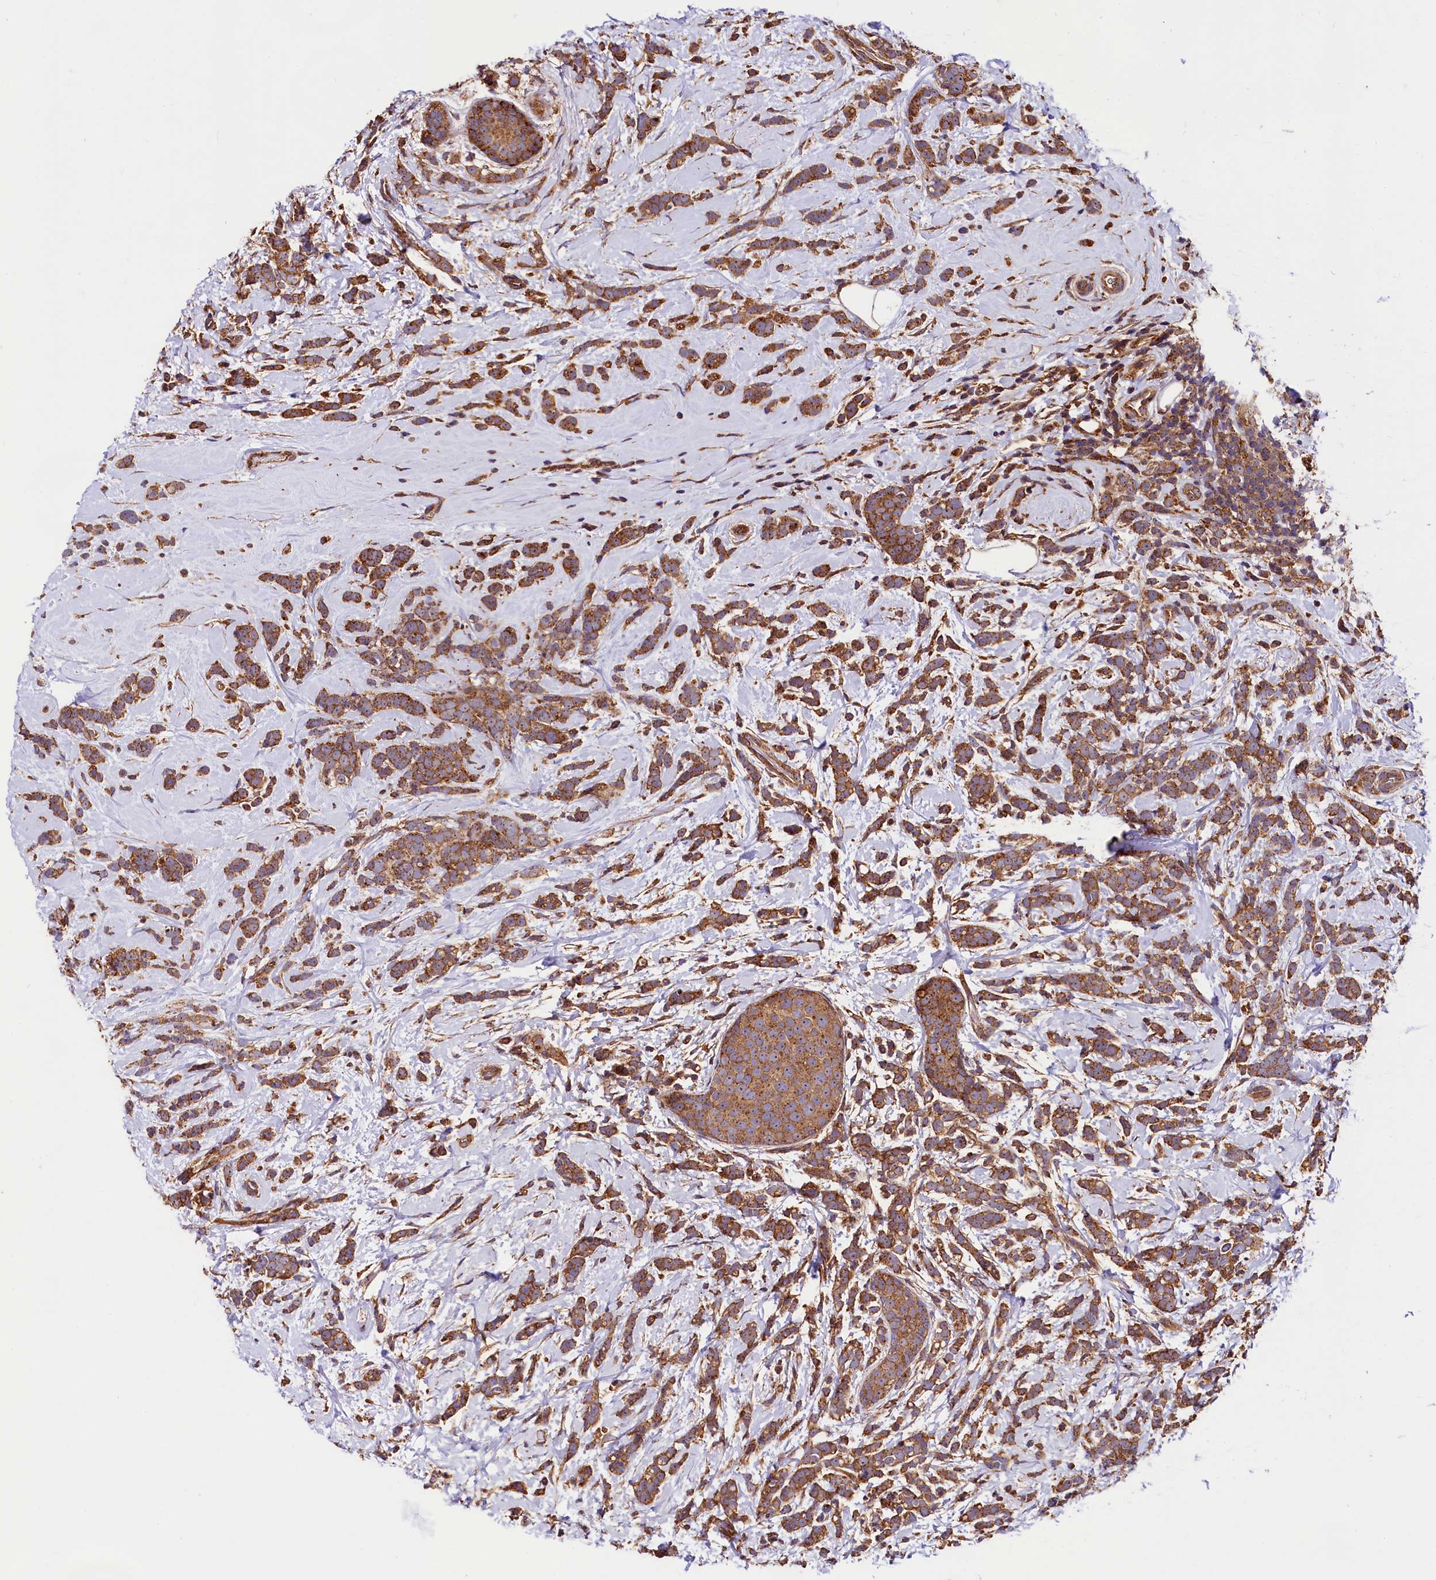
{"staining": {"intensity": "moderate", "quantity": ">75%", "location": "cytoplasmic/membranous"}, "tissue": "breast cancer", "cell_type": "Tumor cells", "image_type": "cancer", "snomed": [{"axis": "morphology", "description": "Lobular carcinoma"}, {"axis": "topography", "description": "Breast"}], "caption": "Lobular carcinoma (breast) stained for a protein (brown) reveals moderate cytoplasmic/membranous positive staining in about >75% of tumor cells.", "gene": "VPS35", "patient": {"sex": "female", "age": 58}}